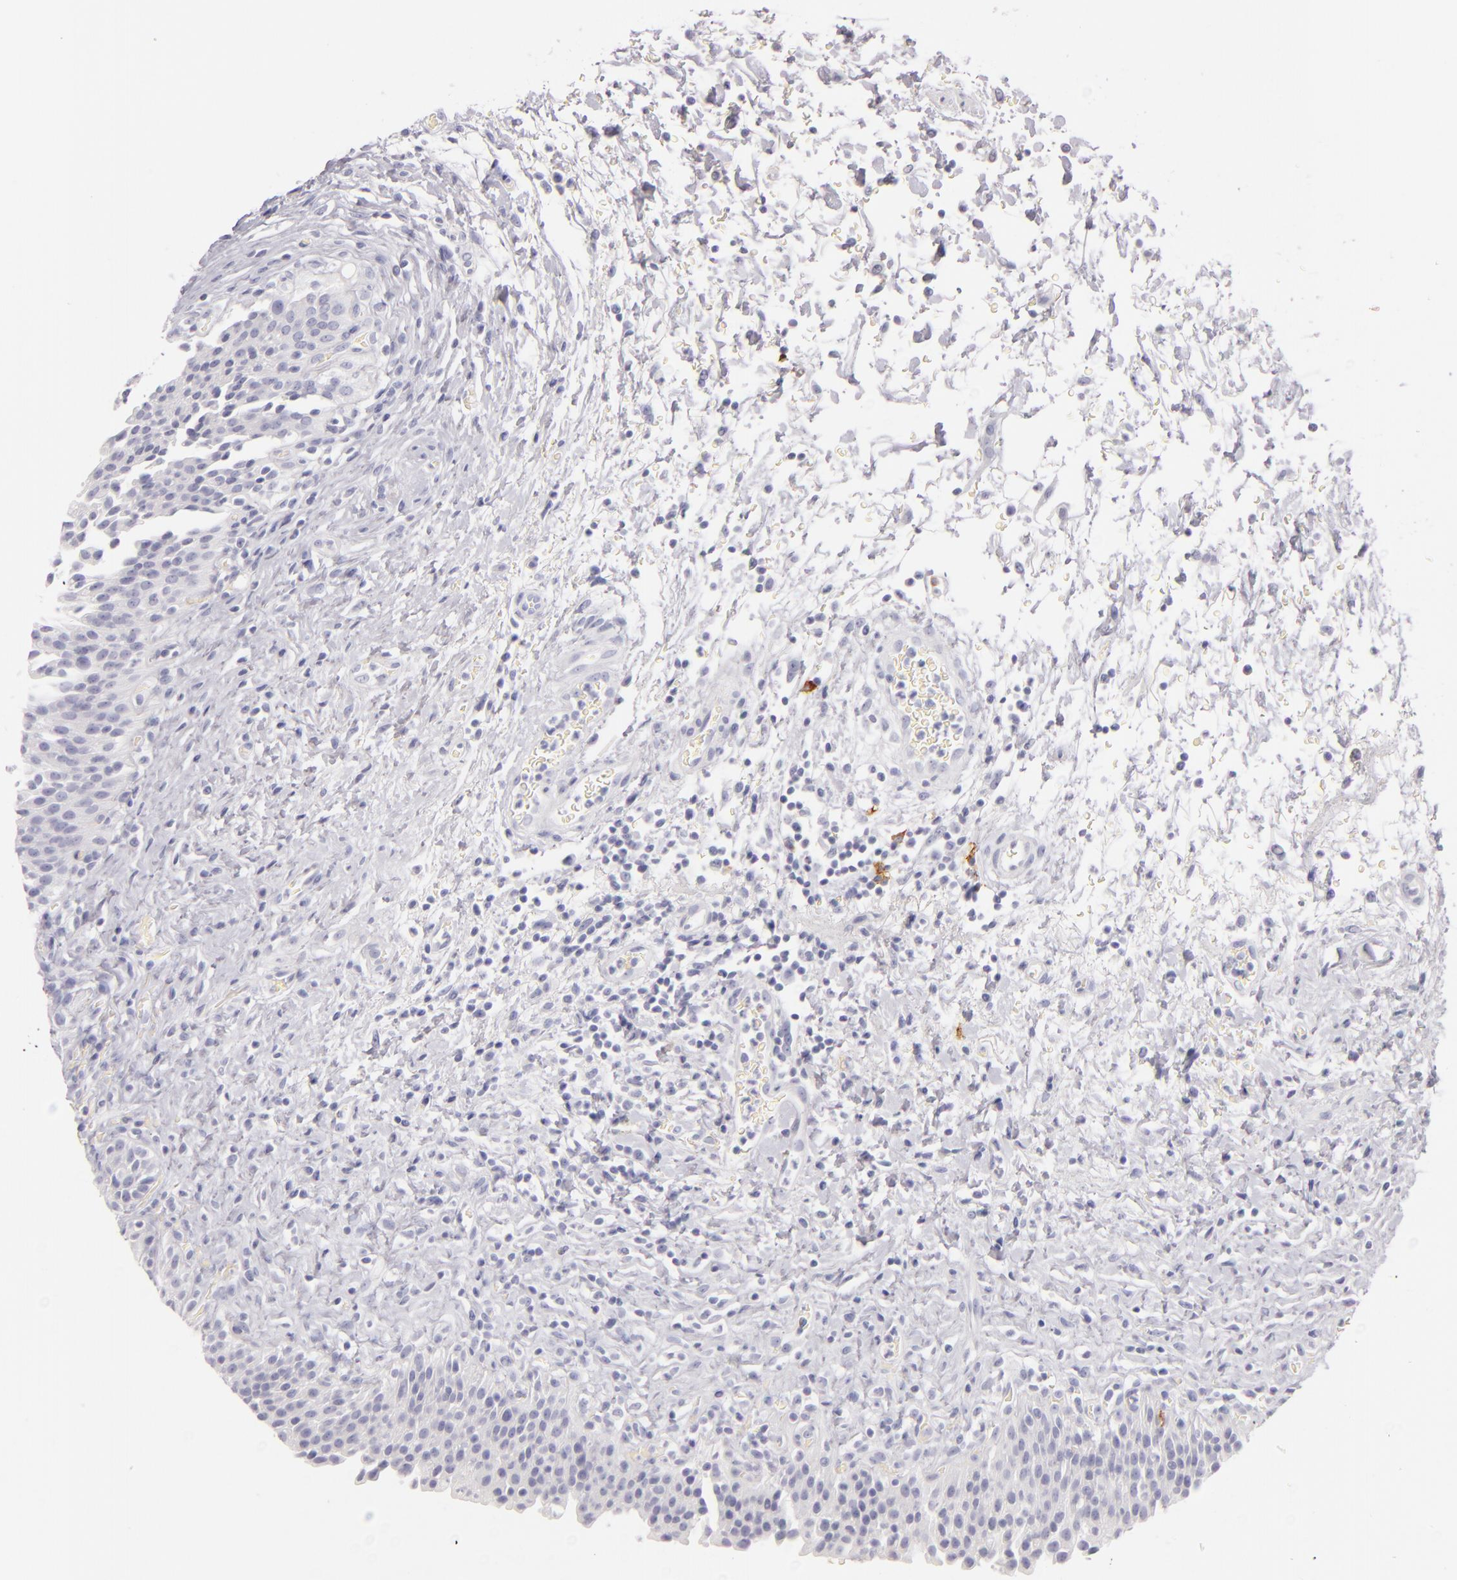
{"staining": {"intensity": "negative", "quantity": "none", "location": "none"}, "tissue": "urinary bladder", "cell_type": "Urothelial cells", "image_type": "normal", "snomed": [{"axis": "morphology", "description": "Normal tissue, NOS"}, {"axis": "topography", "description": "Urinary bladder"}], "caption": "Photomicrograph shows no significant protein staining in urothelial cells of benign urinary bladder. The staining was performed using DAB (3,3'-diaminobenzidine) to visualize the protein expression in brown, while the nuclei were stained in blue with hematoxylin (Magnification: 20x).", "gene": "CD207", "patient": {"sex": "male", "age": 51}}